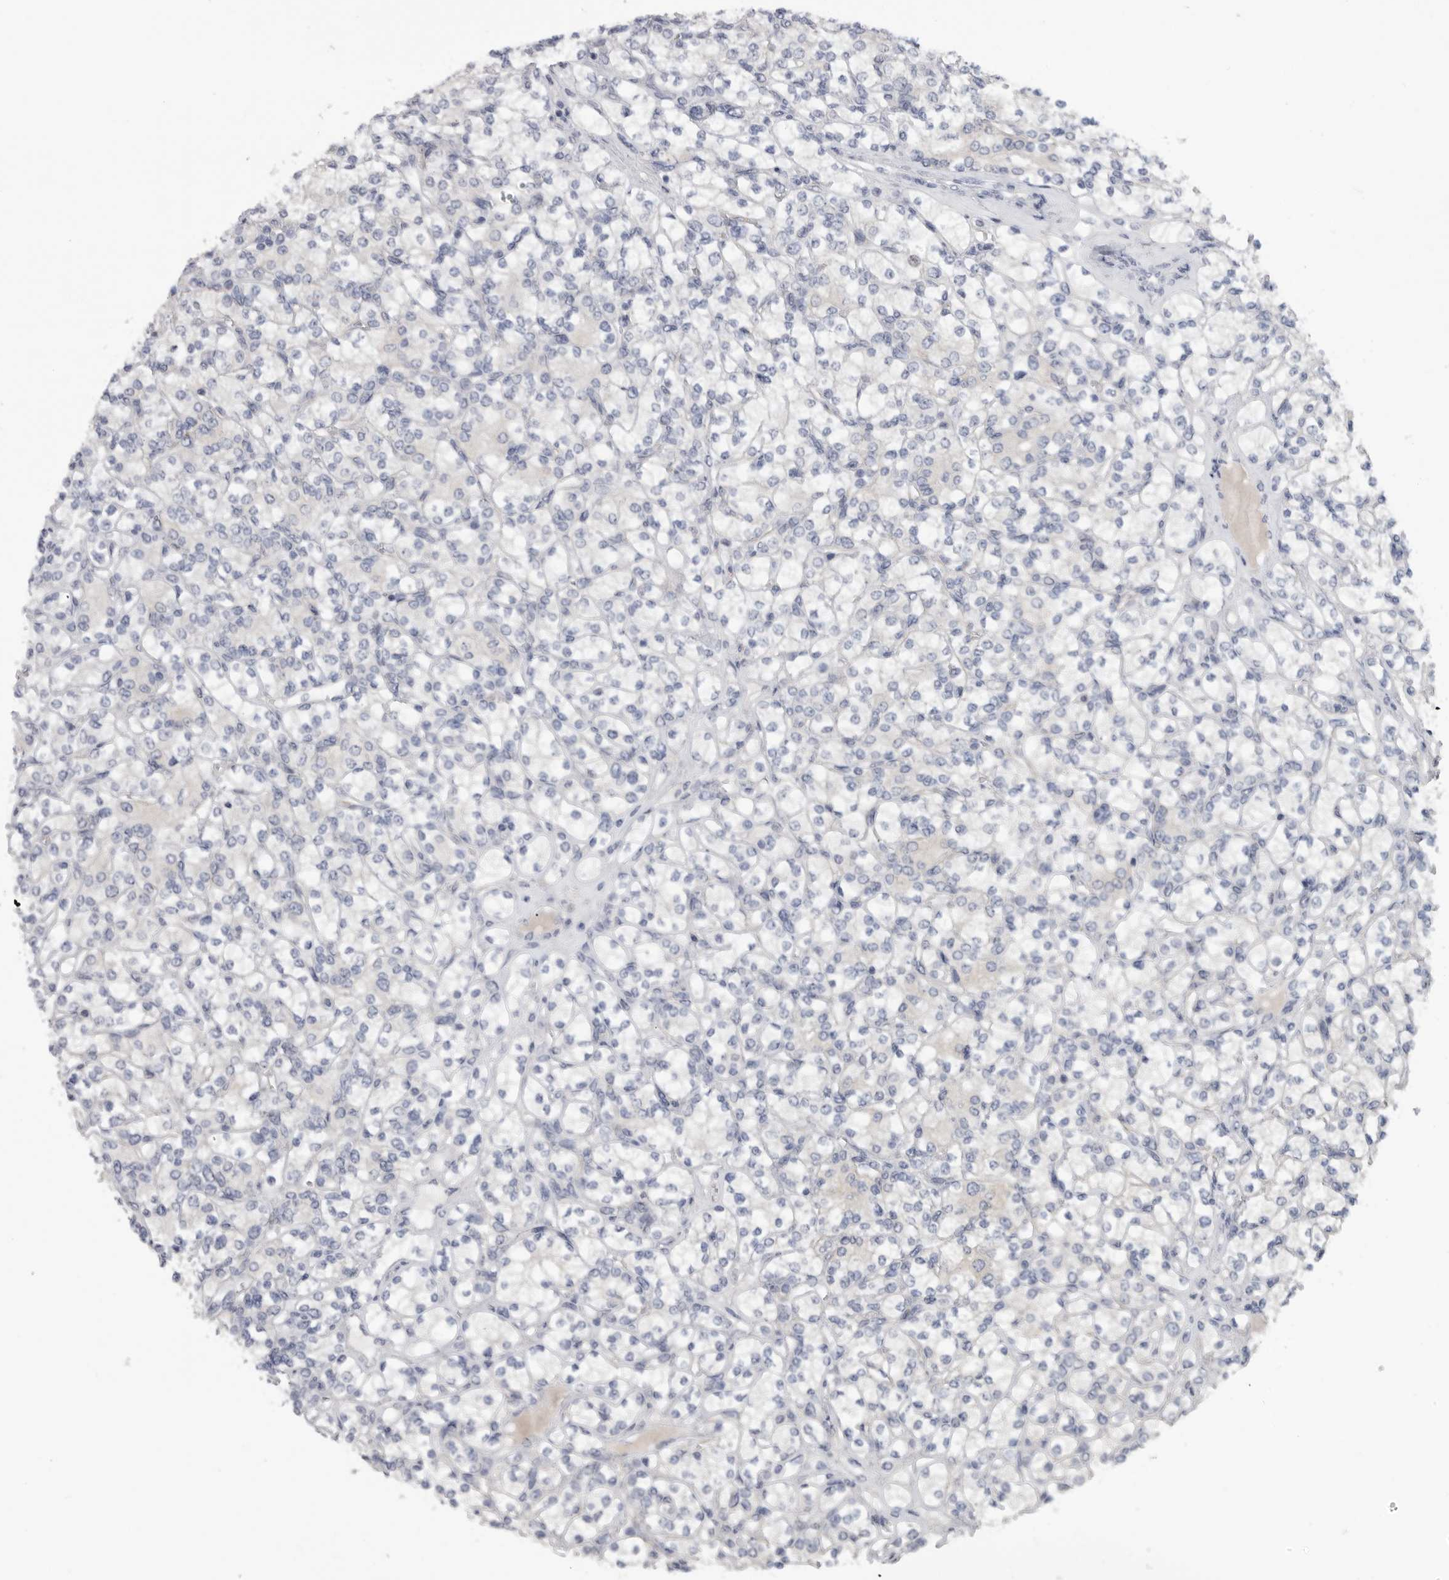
{"staining": {"intensity": "negative", "quantity": "none", "location": "none"}, "tissue": "renal cancer", "cell_type": "Tumor cells", "image_type": "cancer", "snomed": [{"axis": "morphology", "description": "Adenocarcinoma, NOS"}, {"axis": "topography", "description": "Kidney"}], "caption": "DAB (3,3'-diaminobenzidine) immunohistochemical staining of human renal adenocarcinoma reveals no significant positivity in tumor cells.", "gene": "FBXO43", "patient": {"sex": "male", "age": 77}}